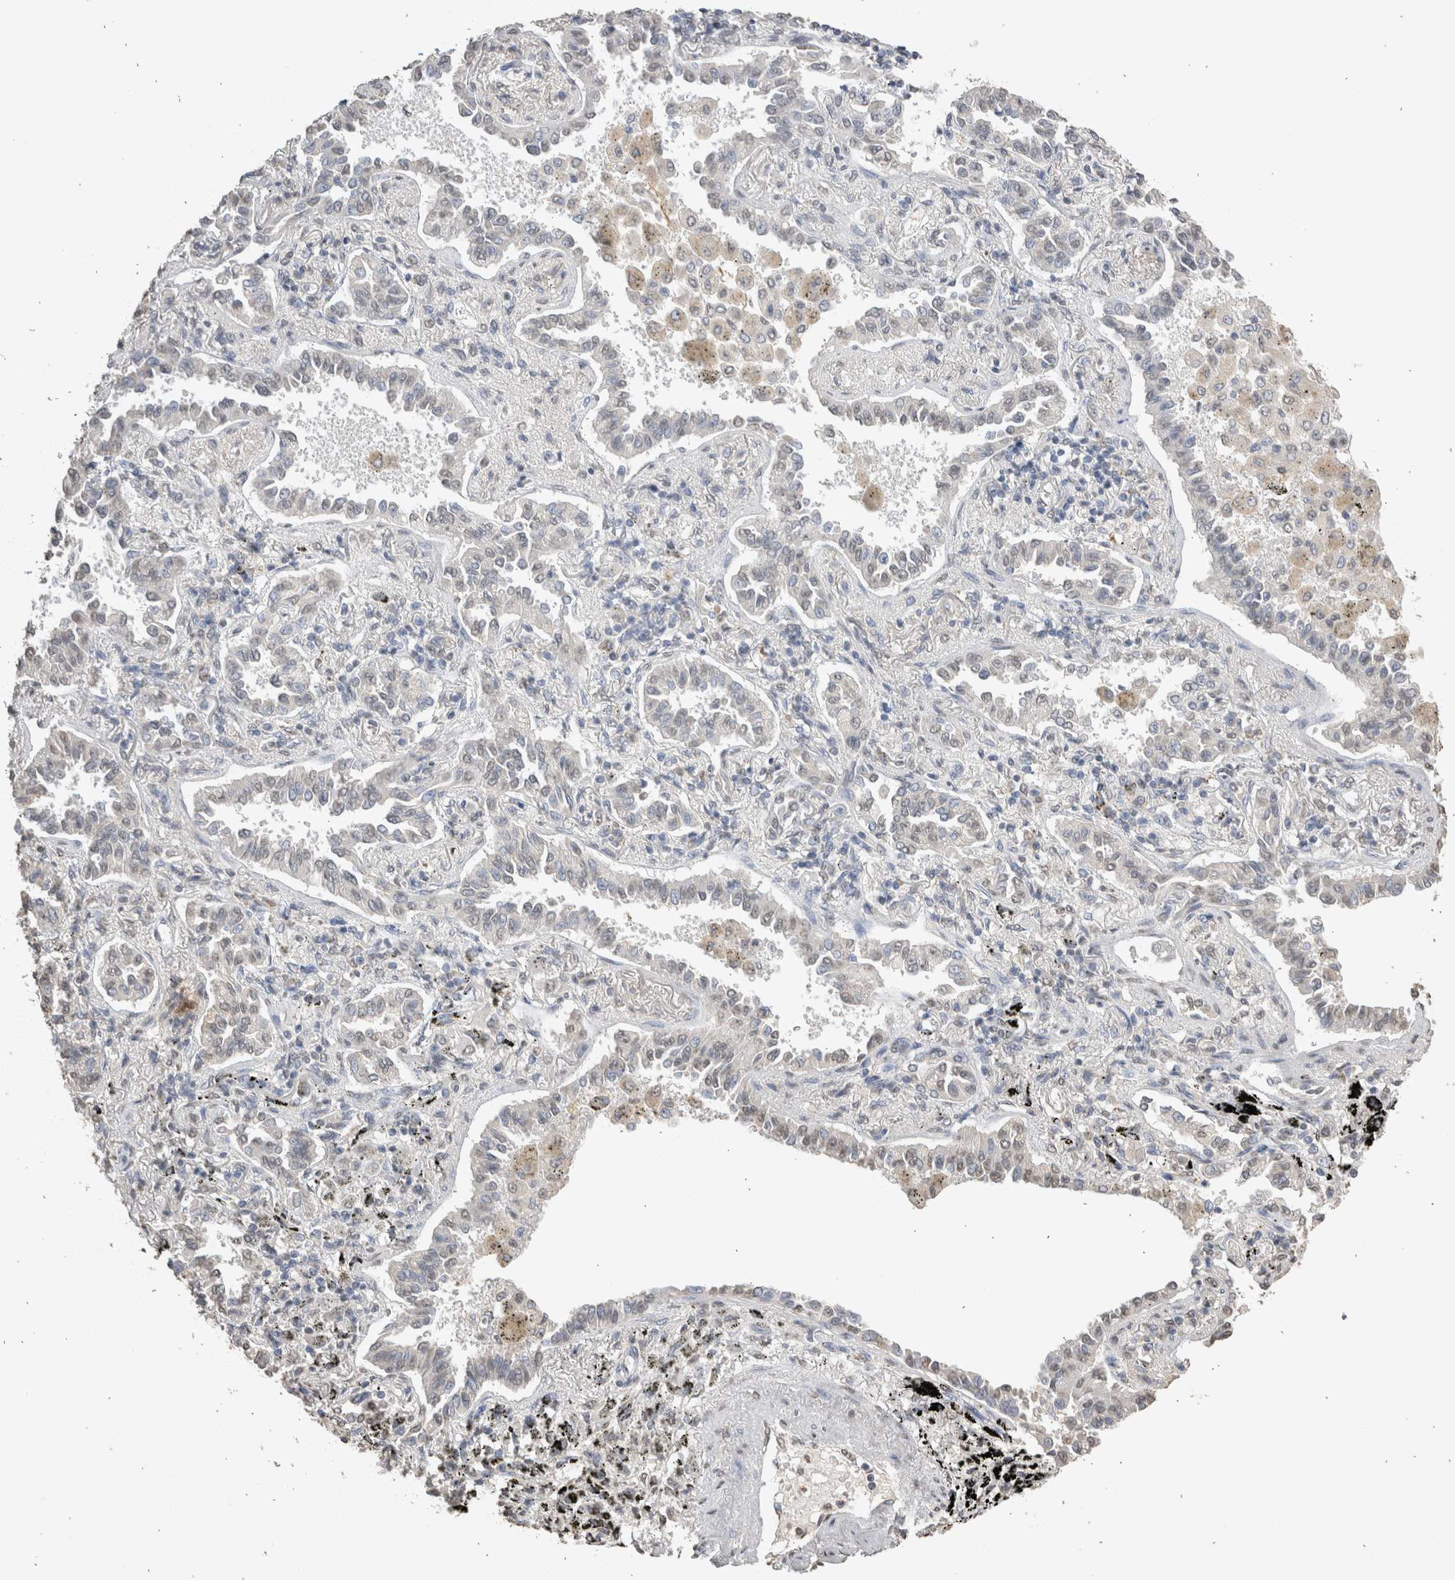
{"staining": {"intensity": "negative", "quantity": "none", "location": "none"}, "tissue": "lung cancer", "cell_type": "Tumor cells", "image_type": "cancer", "snomed": [{"axis": "morphology", "description": "Normal tissue, NOS"}, {"axis": "morphology", "description": "Adenocarcinoma, NOS"}, {"axis": "topography", "description": "Lung"}], "caption": "Immunohistochemical staining of adenocarcinoma (lung) reveals no significant expression in tumor cells.", "gene": "LGALS2", "patient": {"sex": "male", "age": 59}}